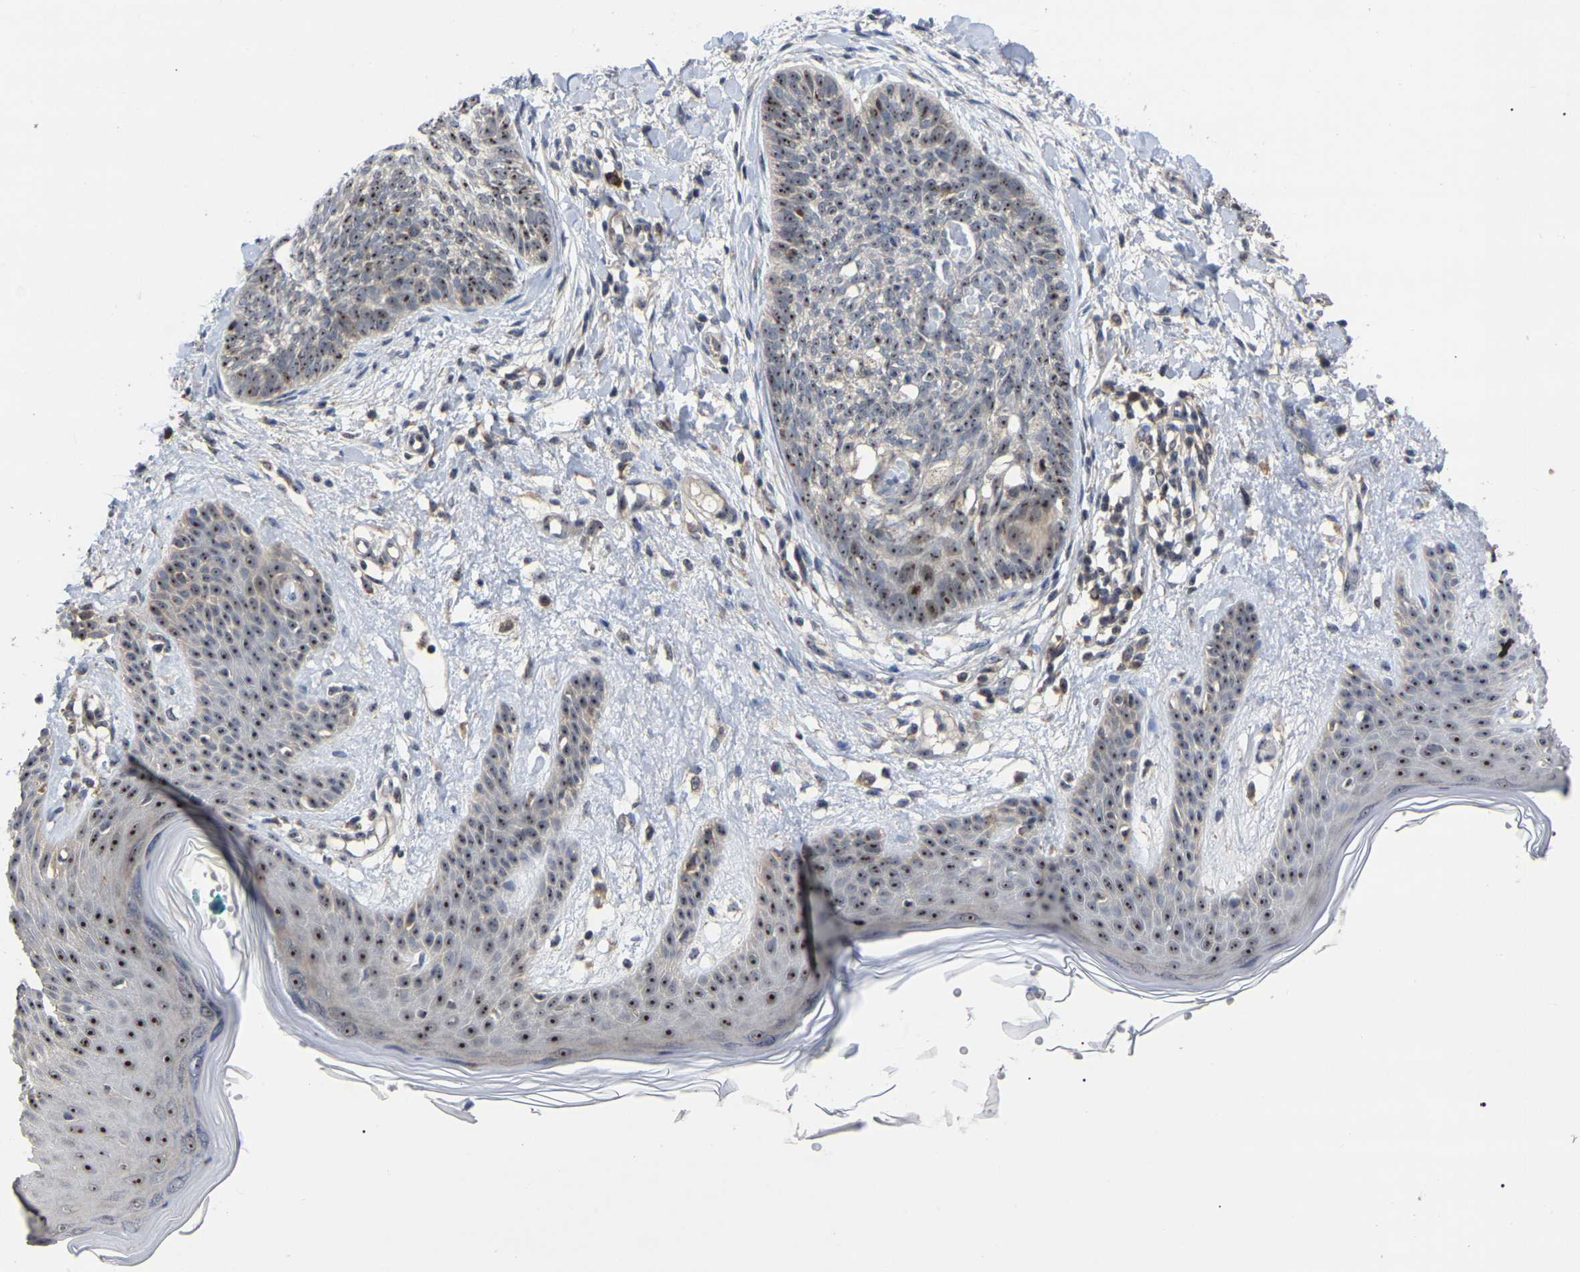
{"staining": {"intensity": "moderate", "quantity": ">75%", "location": "nuclear"}, "tissue": "skin cancer", "cell_type": "Tumor cells", "image_type": "cancer", "snomed": [{"axis": "morphology", "description": "Basal cell carcinoma"}, {"axis": "topography", "description": "Skin"}], "caption": "IHC micrograph of neoplastic tissue: skin cancer stained using IHC exhibits medium levels of moderate protein expression localized specifically in the nuclear of tumor cells, appearing as a nuclear brown color.", "gene": "NOP53", "patient": {"sex": "female", "age": 59}}